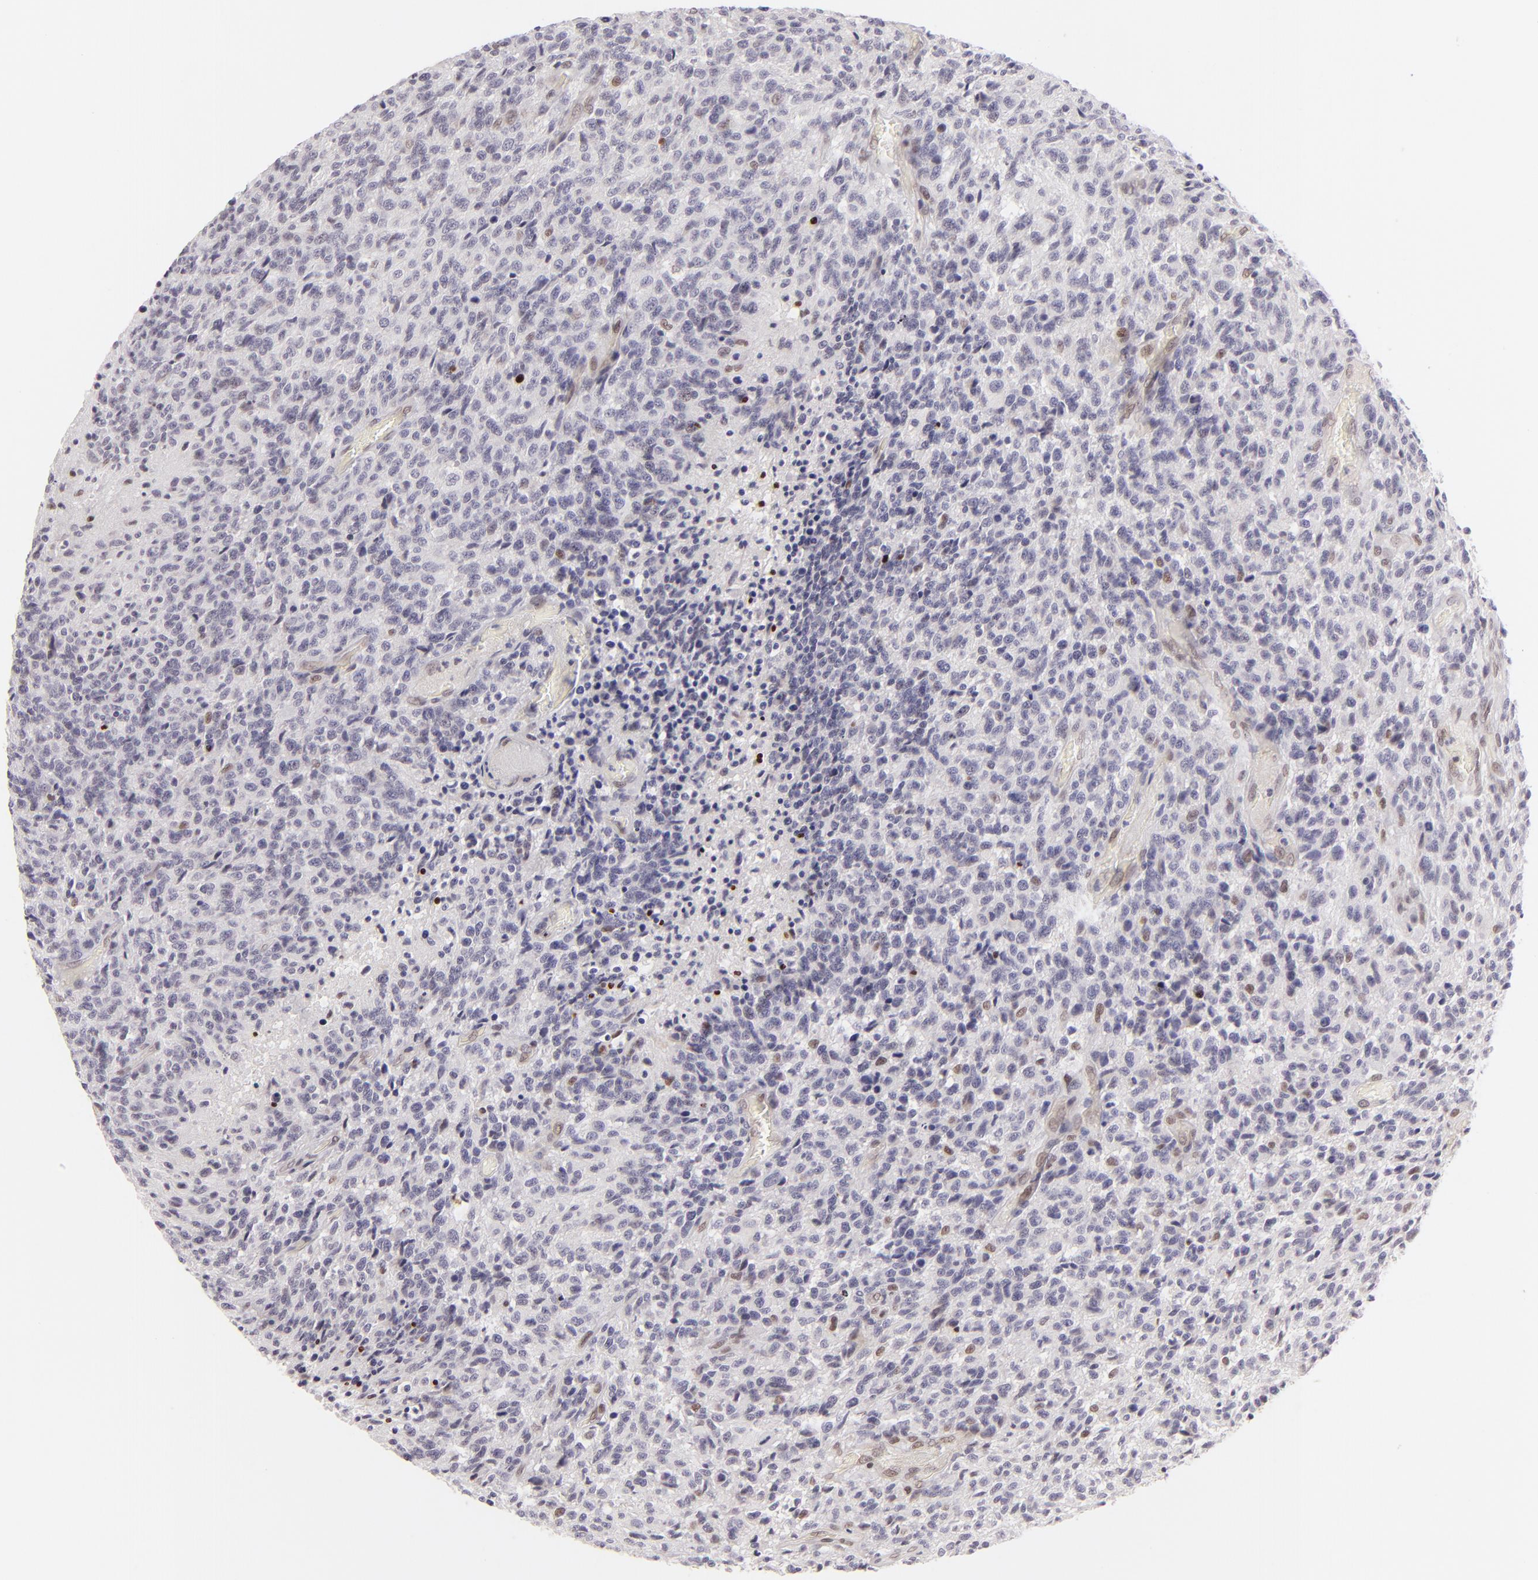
{"staining": {"intensity": "weak", "quantity": "<25%", "location": "nuclear"}, "tissue": "glioma", "cell_type": "Tumor cells", "image_type": "cancer", "snomed": [{"axis": "morphology", "description": "Glioma, malignant, High grade"}, {"axis": "topography", "description": "Brain"}], "caption": "A photomicrograph of malignant high-grade glioma stained for a protein displays no brown staining in tumor cells.", "gene": "POU2F1", "patient": {"sex": "male", "age": 36}}